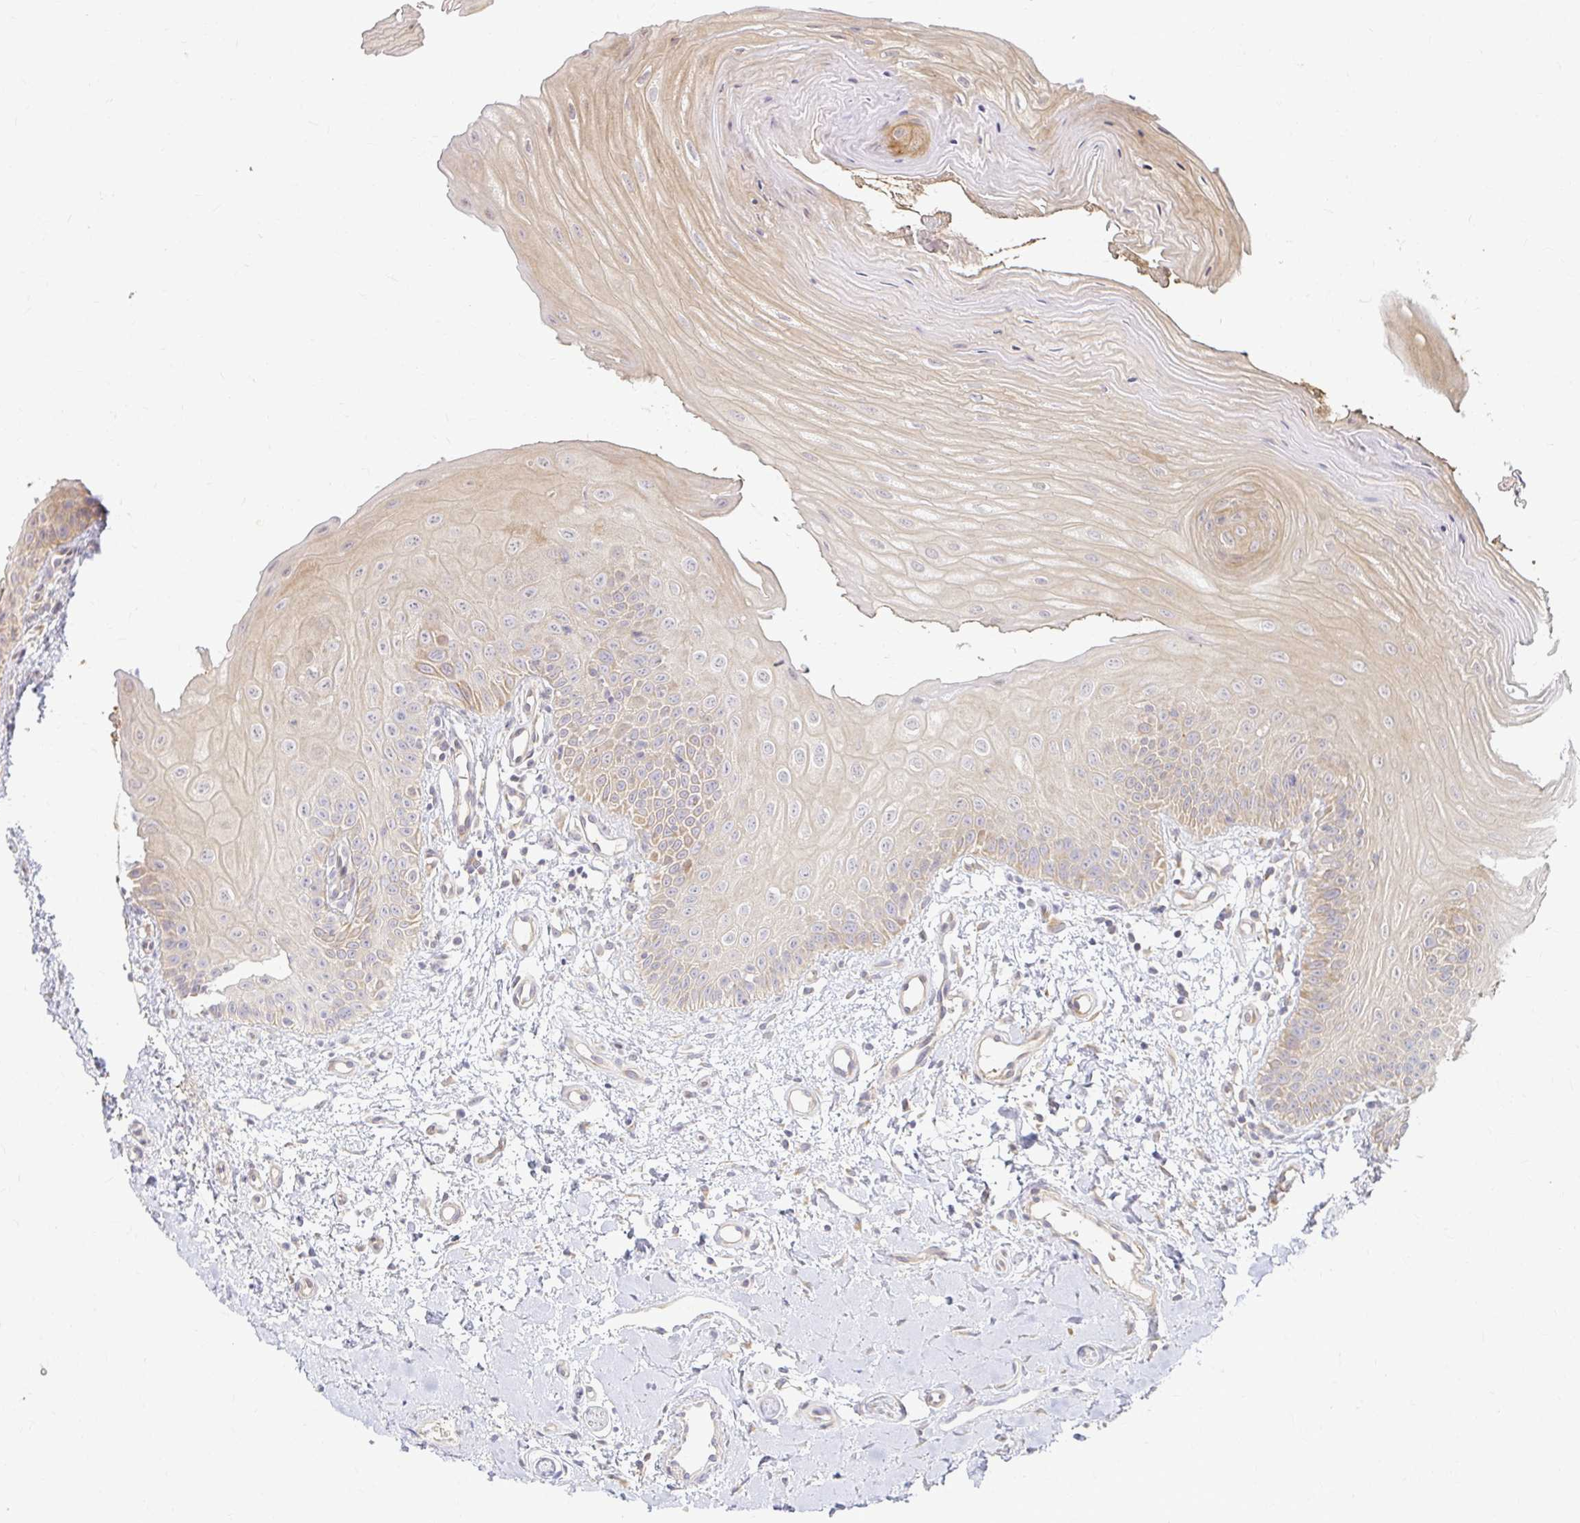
{"staining": {"intensity": "weak", "quantity": "25%-75%", "location": "cytoplasmic/membranous"}, "tissue": "oral mucosa", "cell_type": "Squamous epithelial cells", "image_type": "normal", "snomed": [{"axis": "morphology", "description": "Normal tissue, NOS"}, {"axis": "topography", "description": "Oral tissue"}], "caption": "Human oral mucosa stained with a brown dye displays weak cytoplasmic/membranous positive staining in approximately 25%-75% of squamous epithelial cells.", "gene": "CAST", "patient": {"sex": "female", "age": 73}}